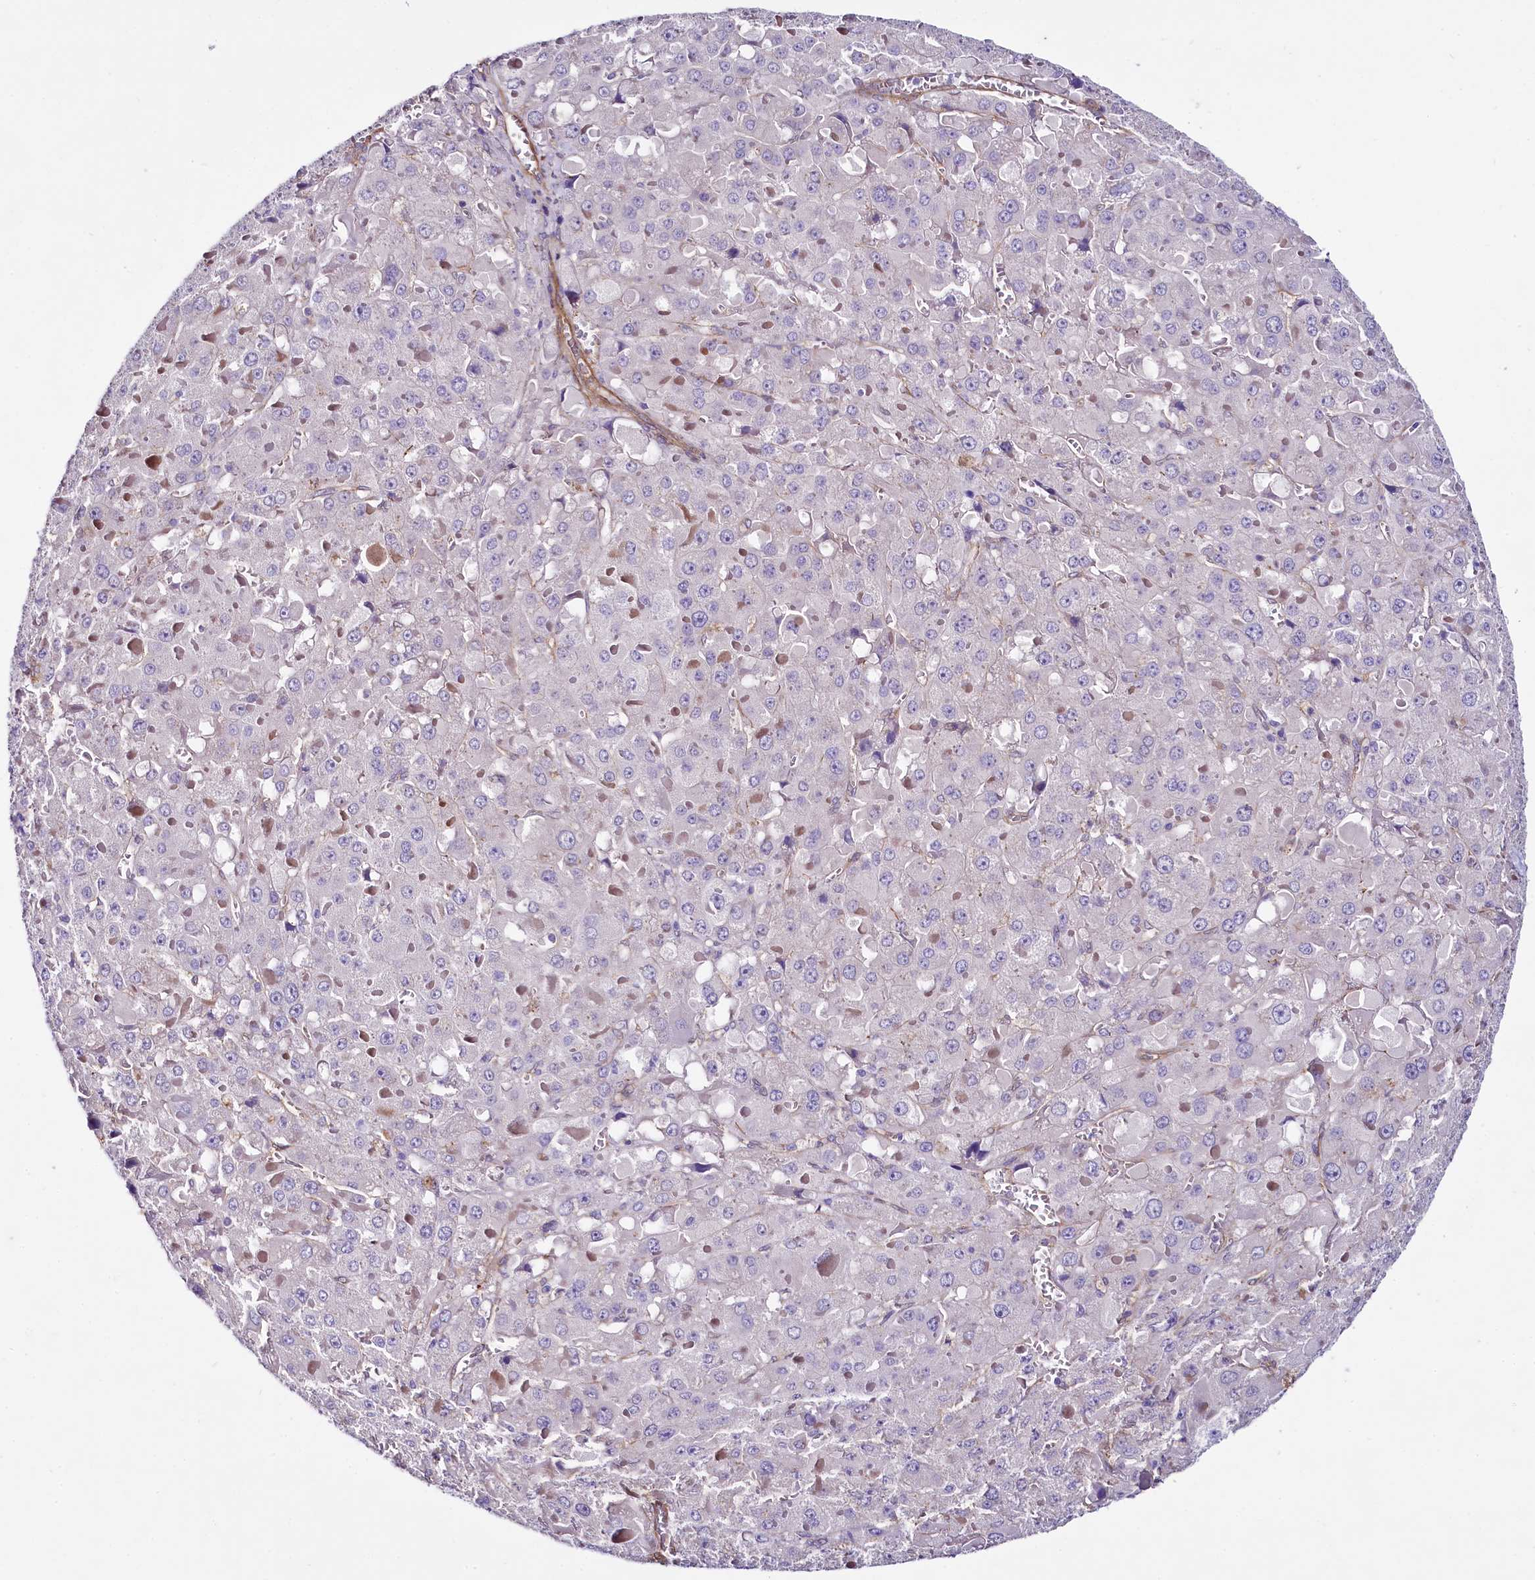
{"staining": {"intensity": "negative", "quantity": "none", "location": "none"}, "tissue": "liver cancer", "cell_type": "Tumor cells", "image_type": "cancer", "snomed": [{"axis": "morphology", "description": "Carcinoma, Hepatocellular, NOS"}, {"axis": "topography", "description": "Liver"}], "caption": "Immunohistochemical staining of liver hepatocellular carcinoma displays no significant expression in tumor cells.", "gene": "STXBP1", "patient": {"sex": "female", "age": 73}}